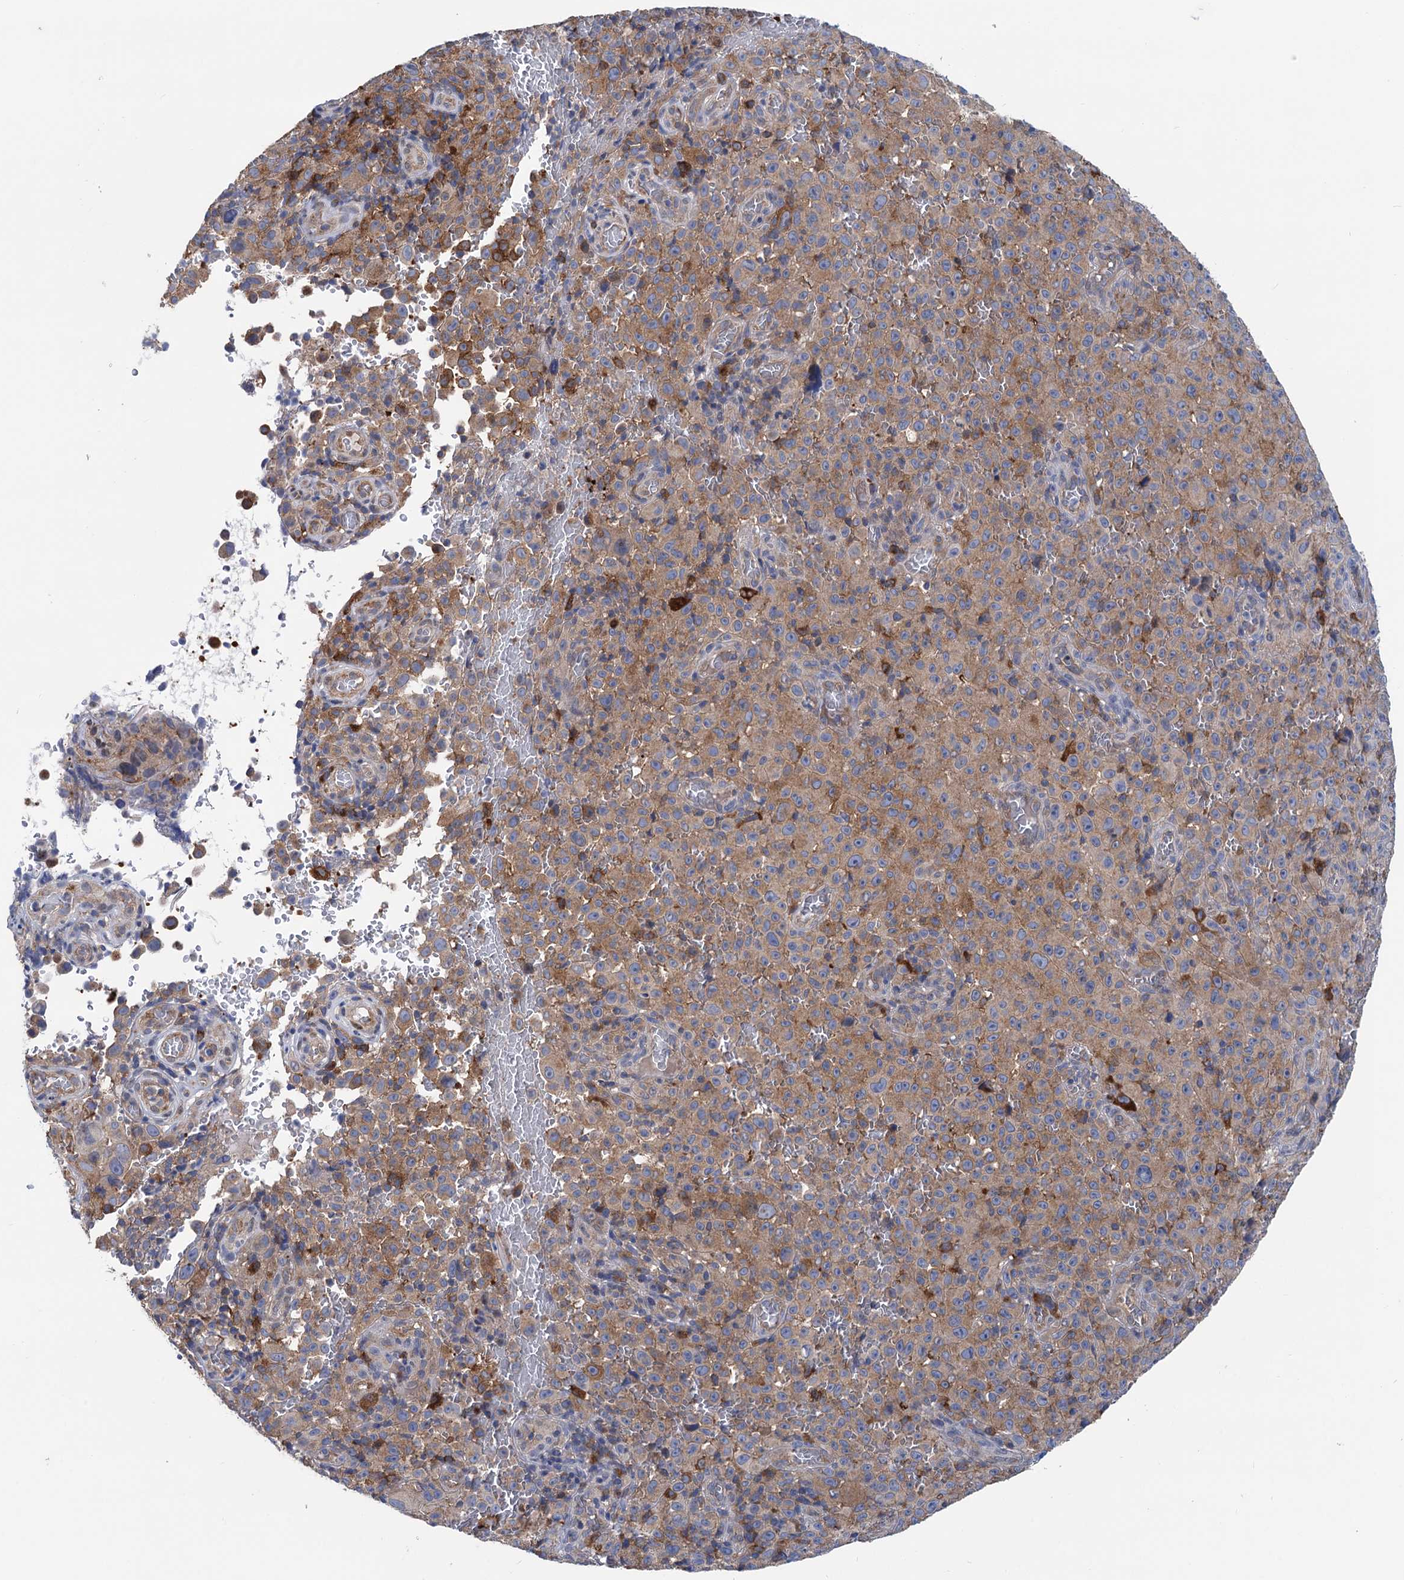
{"staining": {"intensity": "moderate", "quantity": ">75%", "location": "cytoplasmic/membranous"}, "tissue": "melanoma", "cell_type": "Tumor cells", "image_type": "cancer", "snomed": [{"axis": "morphology", "description": "Malignant melanoma, NOS"}, {"axis": "topography", "description": "Skin"}], "caption": "Immunohistochemistry (IHC) histopathology image of human melanoma stained for a protein (brown), which exhibits medium levels of moderate cytoplasmic/membranous staining in about >75% of tumor cells.", "gene": "ZNRD2", "patient": {"sex": "female", "age": 82}}